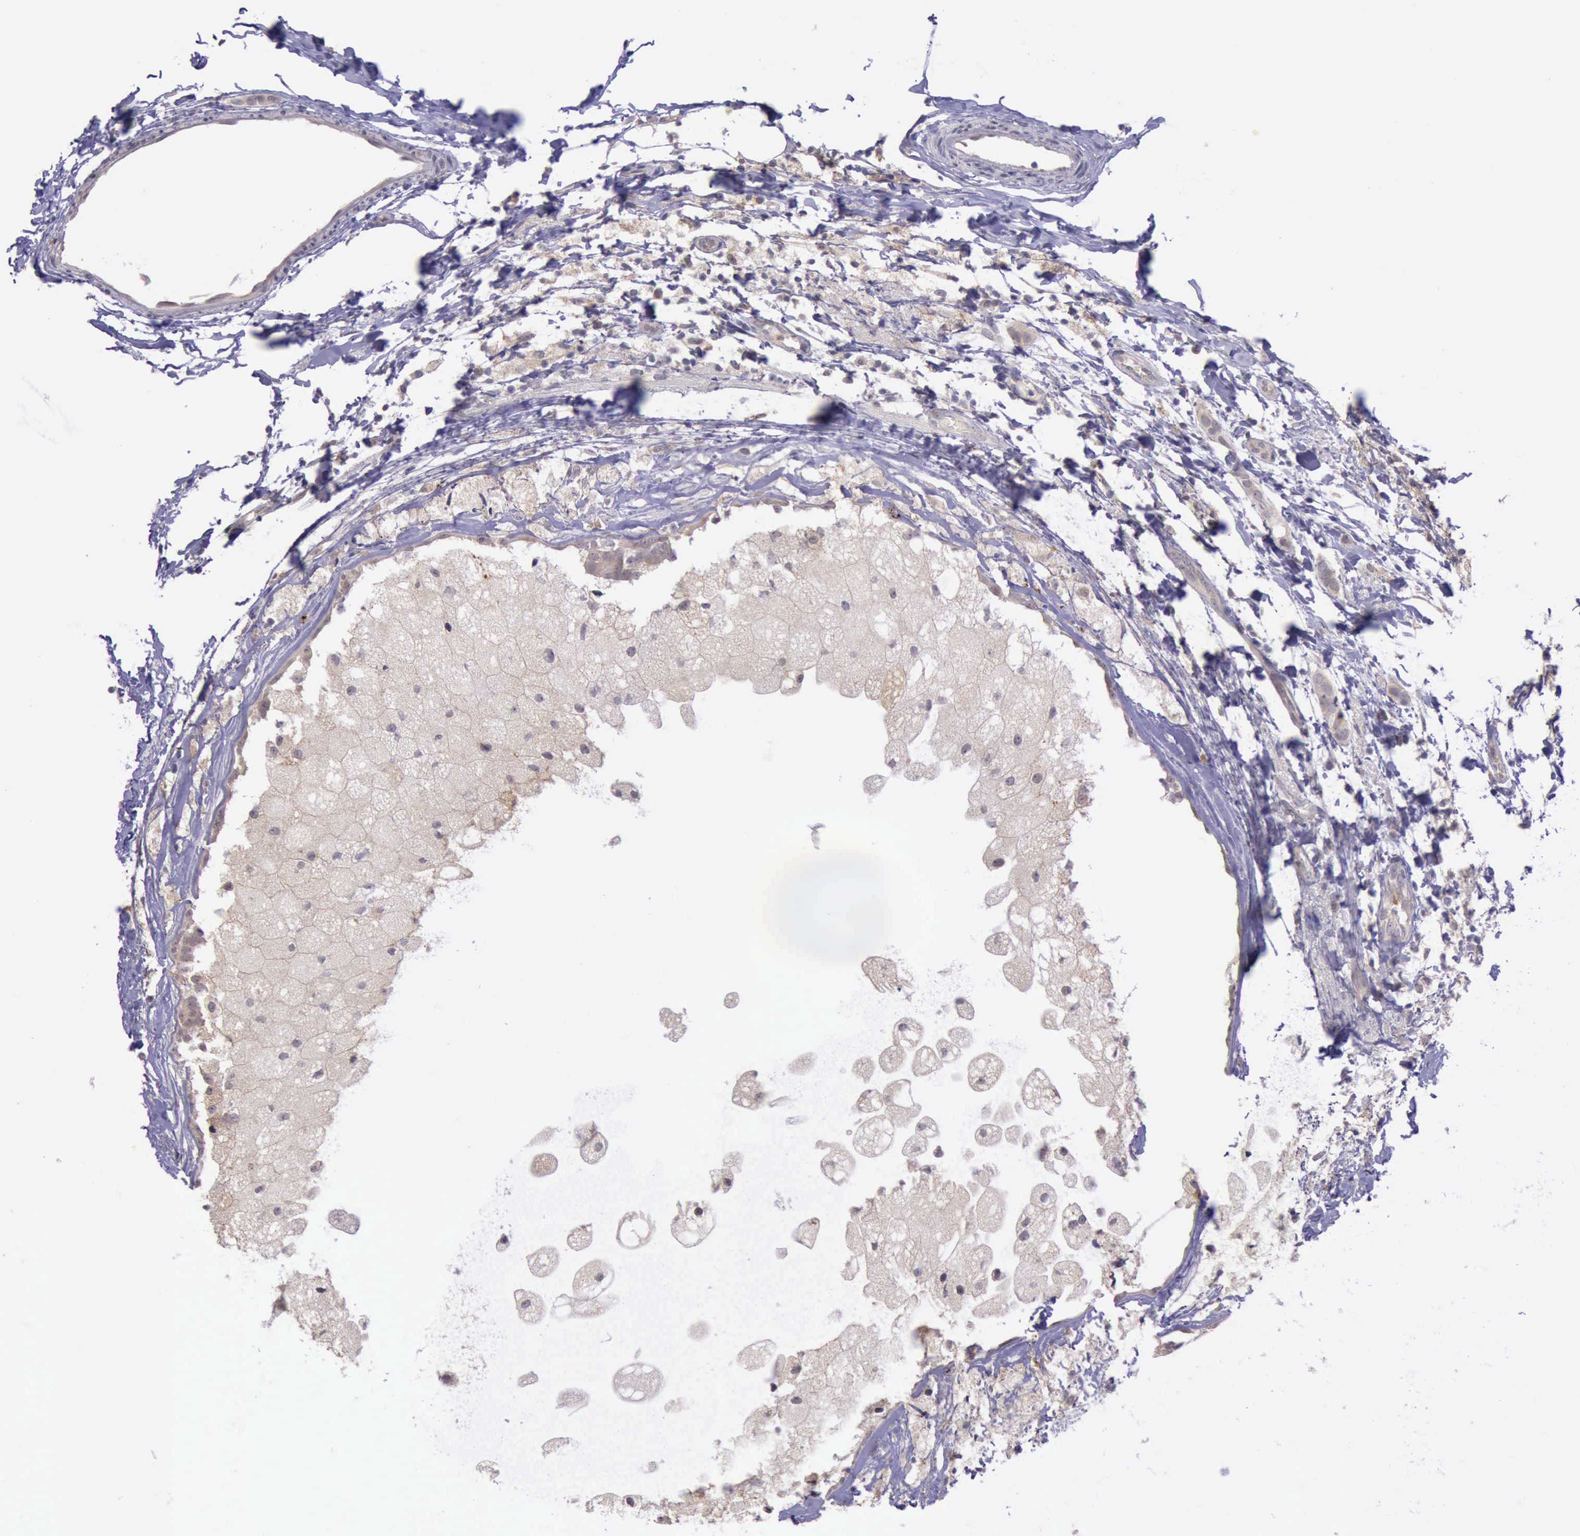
{"staining": {"intensity": "weak", "quantity": ">75%", "location": "cytoplasmic/membranous"}, "tissue": "breast cancer", "cell_type": "Tumor cells", "image_type": "cancer", "snomed": [{"axis": "morphology", "description": "Duct carcinoma"}, {"axis": "topography", "description": "Breast"}], "caption": "Infiltrating ductal carcinoma (breast) tissue exhibits weak cytoplasmic/membranous staining in about >75% of tumor cells", "gene": "PLEK2", "patient": {"sex": "female", "age": 54}}